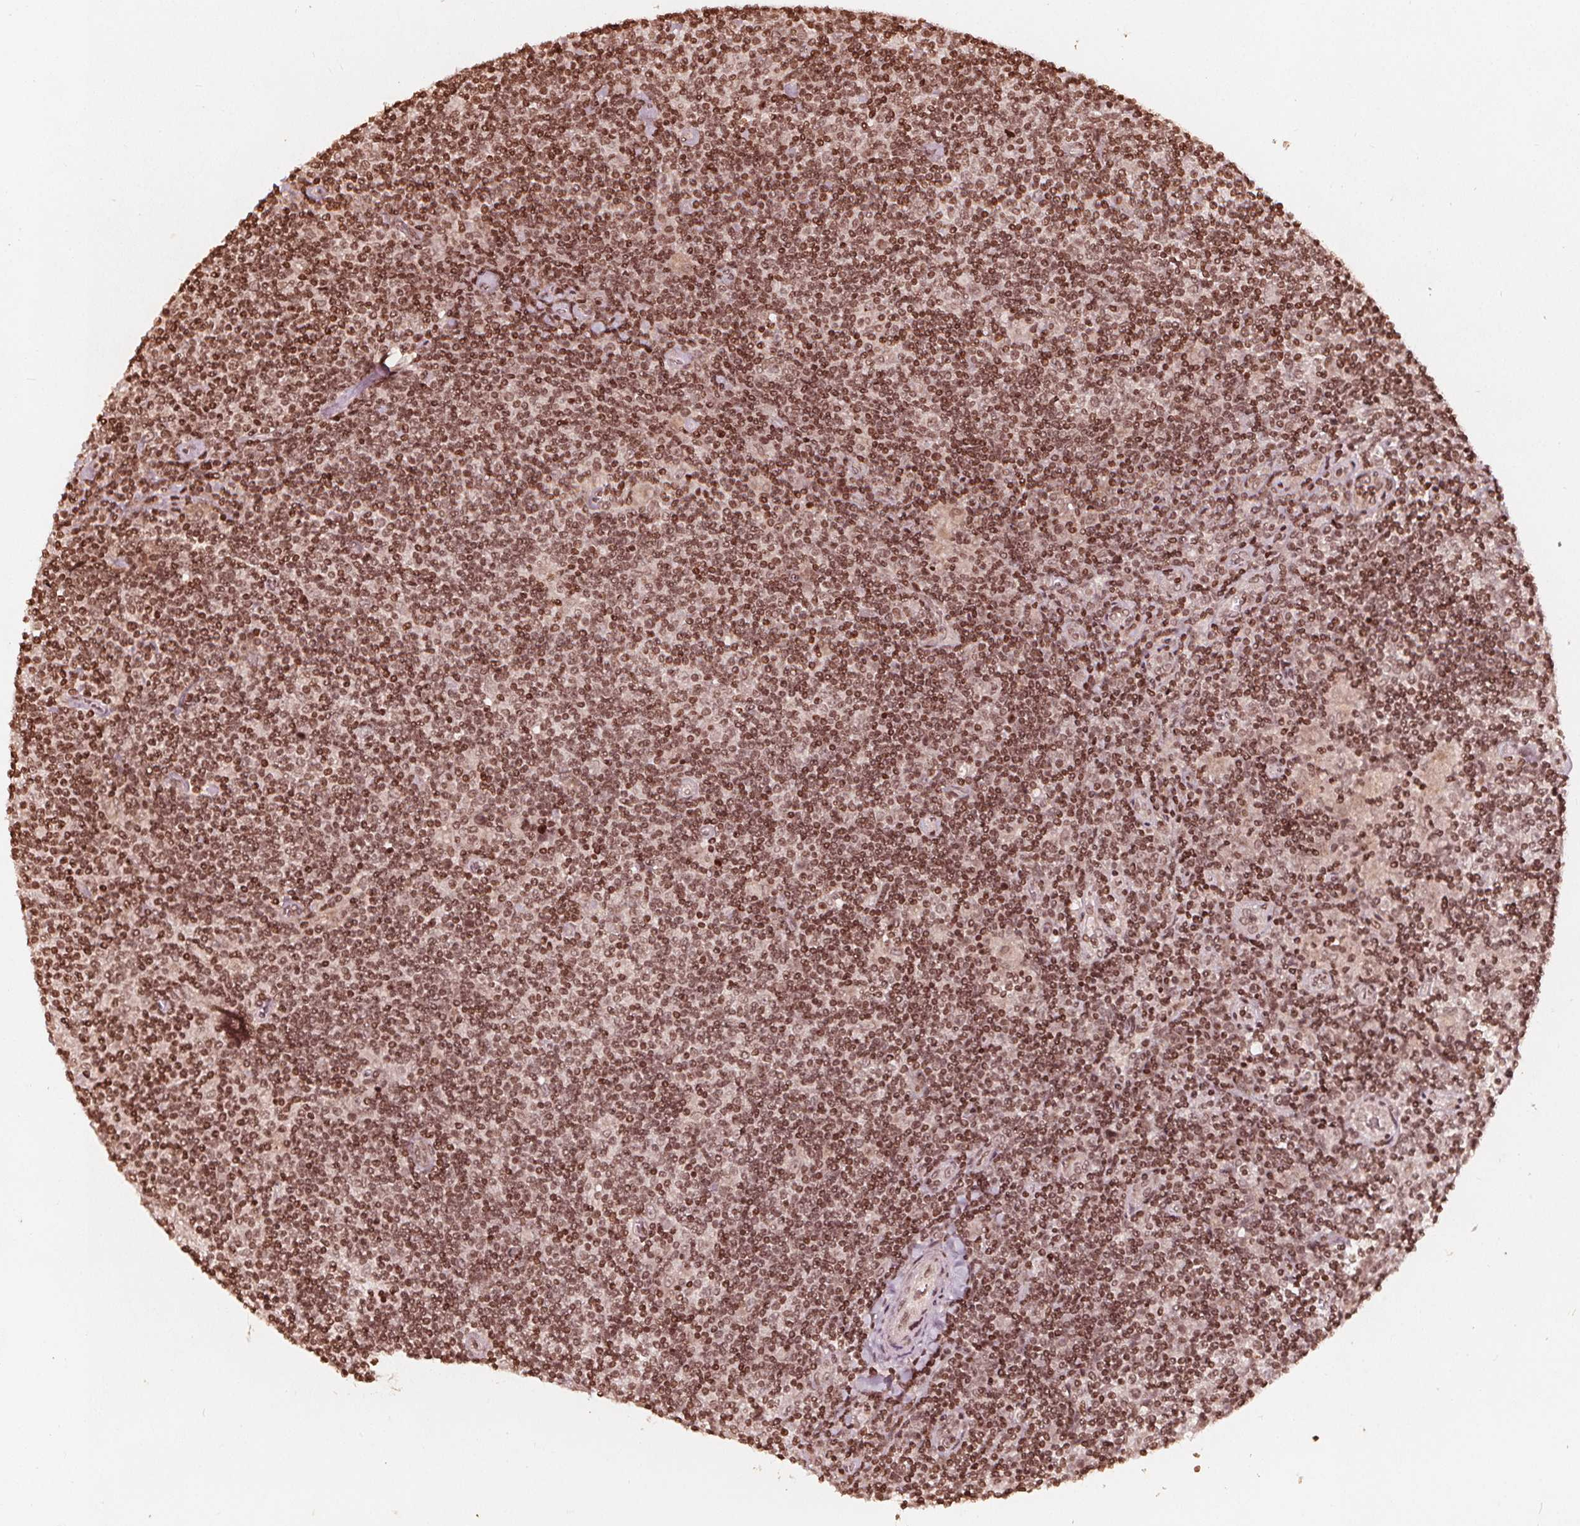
{"staining": {"intensity": "weak", "quantity": ">75%", "location": "nuclear"}, "tissue": "lymphoma", "cell_type": "Tumor cells", "image_type": "cancer", "snomed": [{"axis": "morphology", "description": "Hodgkin's disease, NOS"}, {"axis": "topography", "description": "Lymph node"}], "caption": "DAB immunohistochemical staining of human lymphoma shows weak nuclear protein expression in about >75% of tumor cells. Using DAB (brown) and hematoxylin (blue) stains, captured at high magnification using brightfield microscopy.", "gene": "H3C14", "patient": {"sex": "male", "age": 40}}